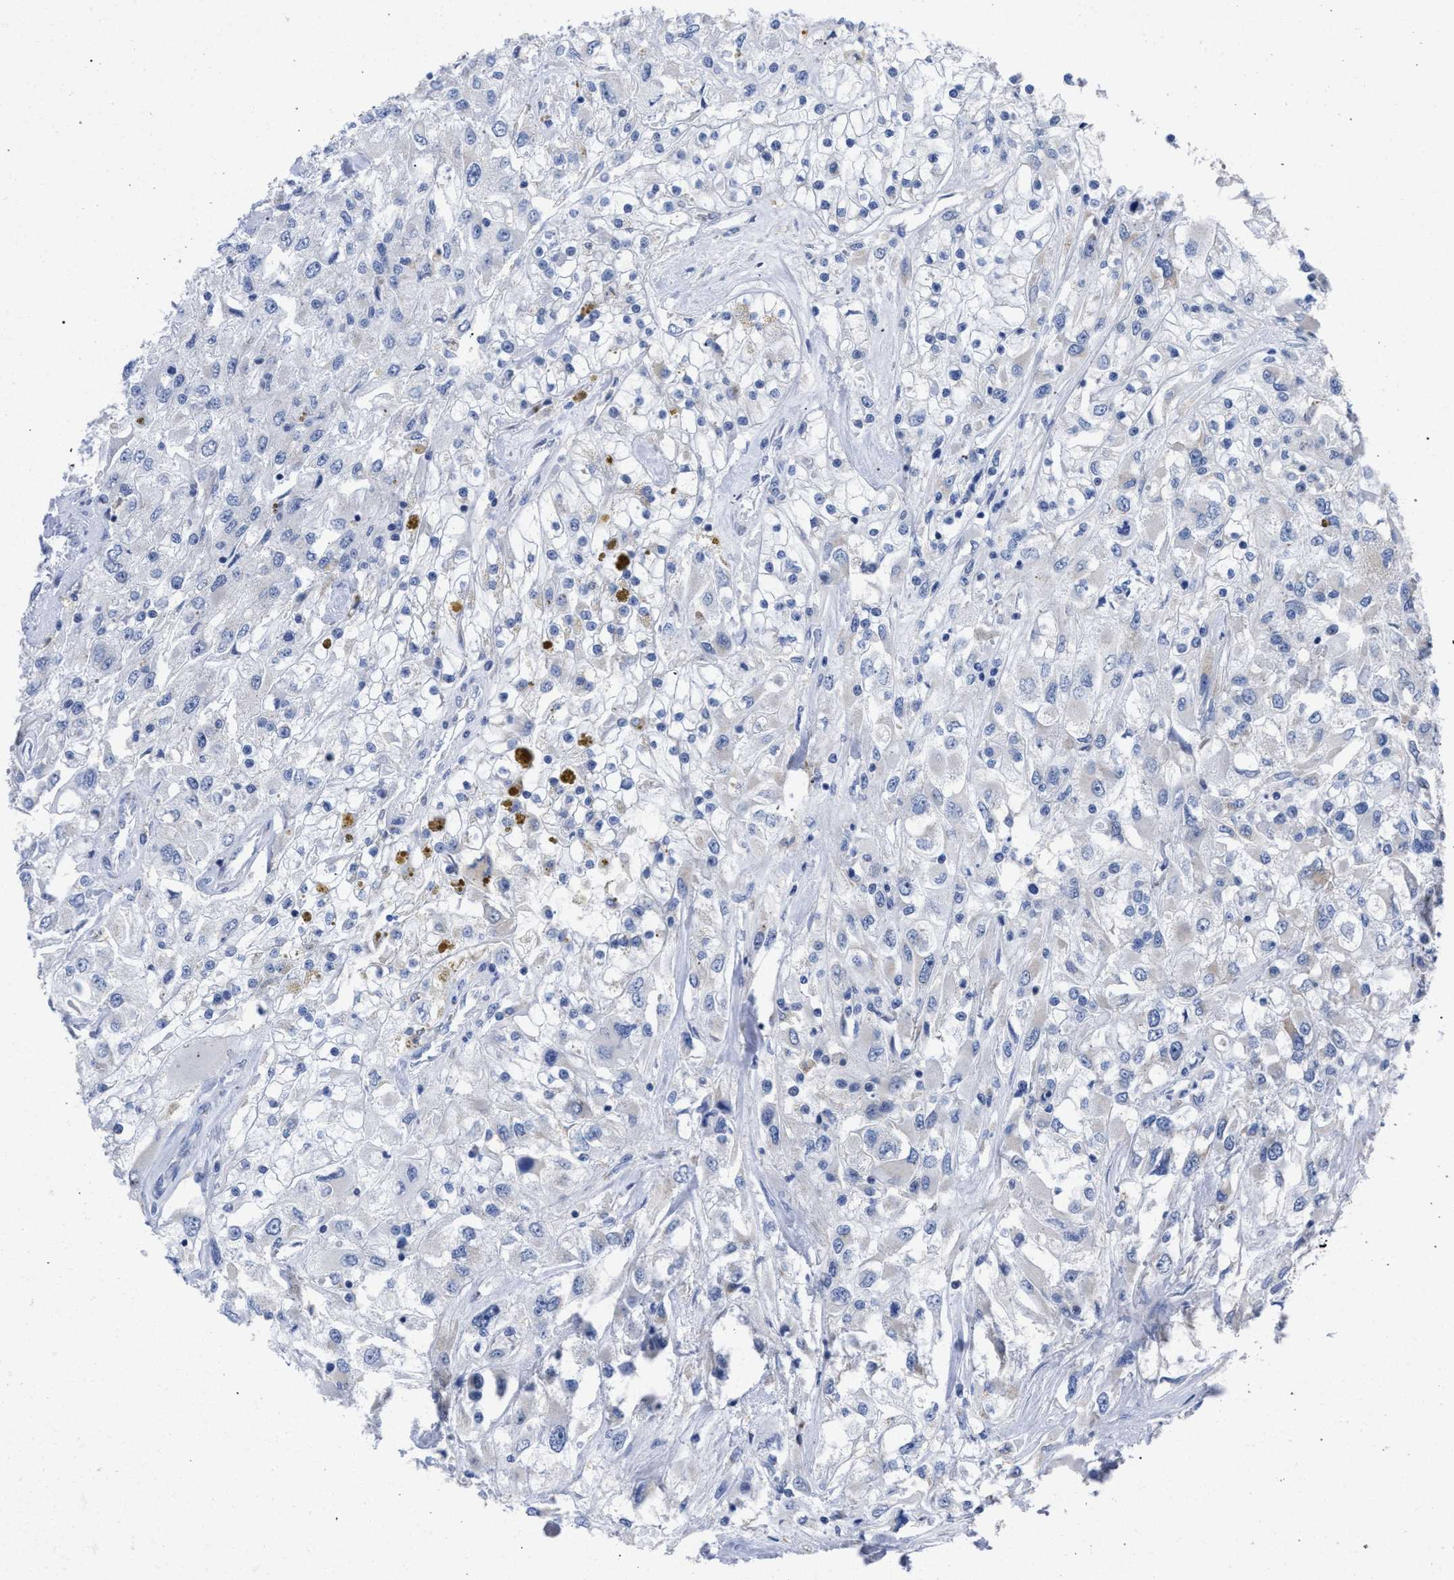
{"staining": {"intensity": "negative", "quantity": "none", "location": "none"}, "tissue": "renal cancer", "cell_type": "Tumor cells", "image_type": "cancer", "snomed": [{"axis": "morphology", "description": "Adenocarcinoma, NOS"}, {"axis": "topography", "description": "Kidney"}], "caption": "High magnification brightfield microscopy of renal cancer stained with DAB (brown) and counterstained with hematoxylin (blue): tumor cells show no significant expression.", "gene": "GOLGA2", "patient": {"sex": "female", "age": 52}}